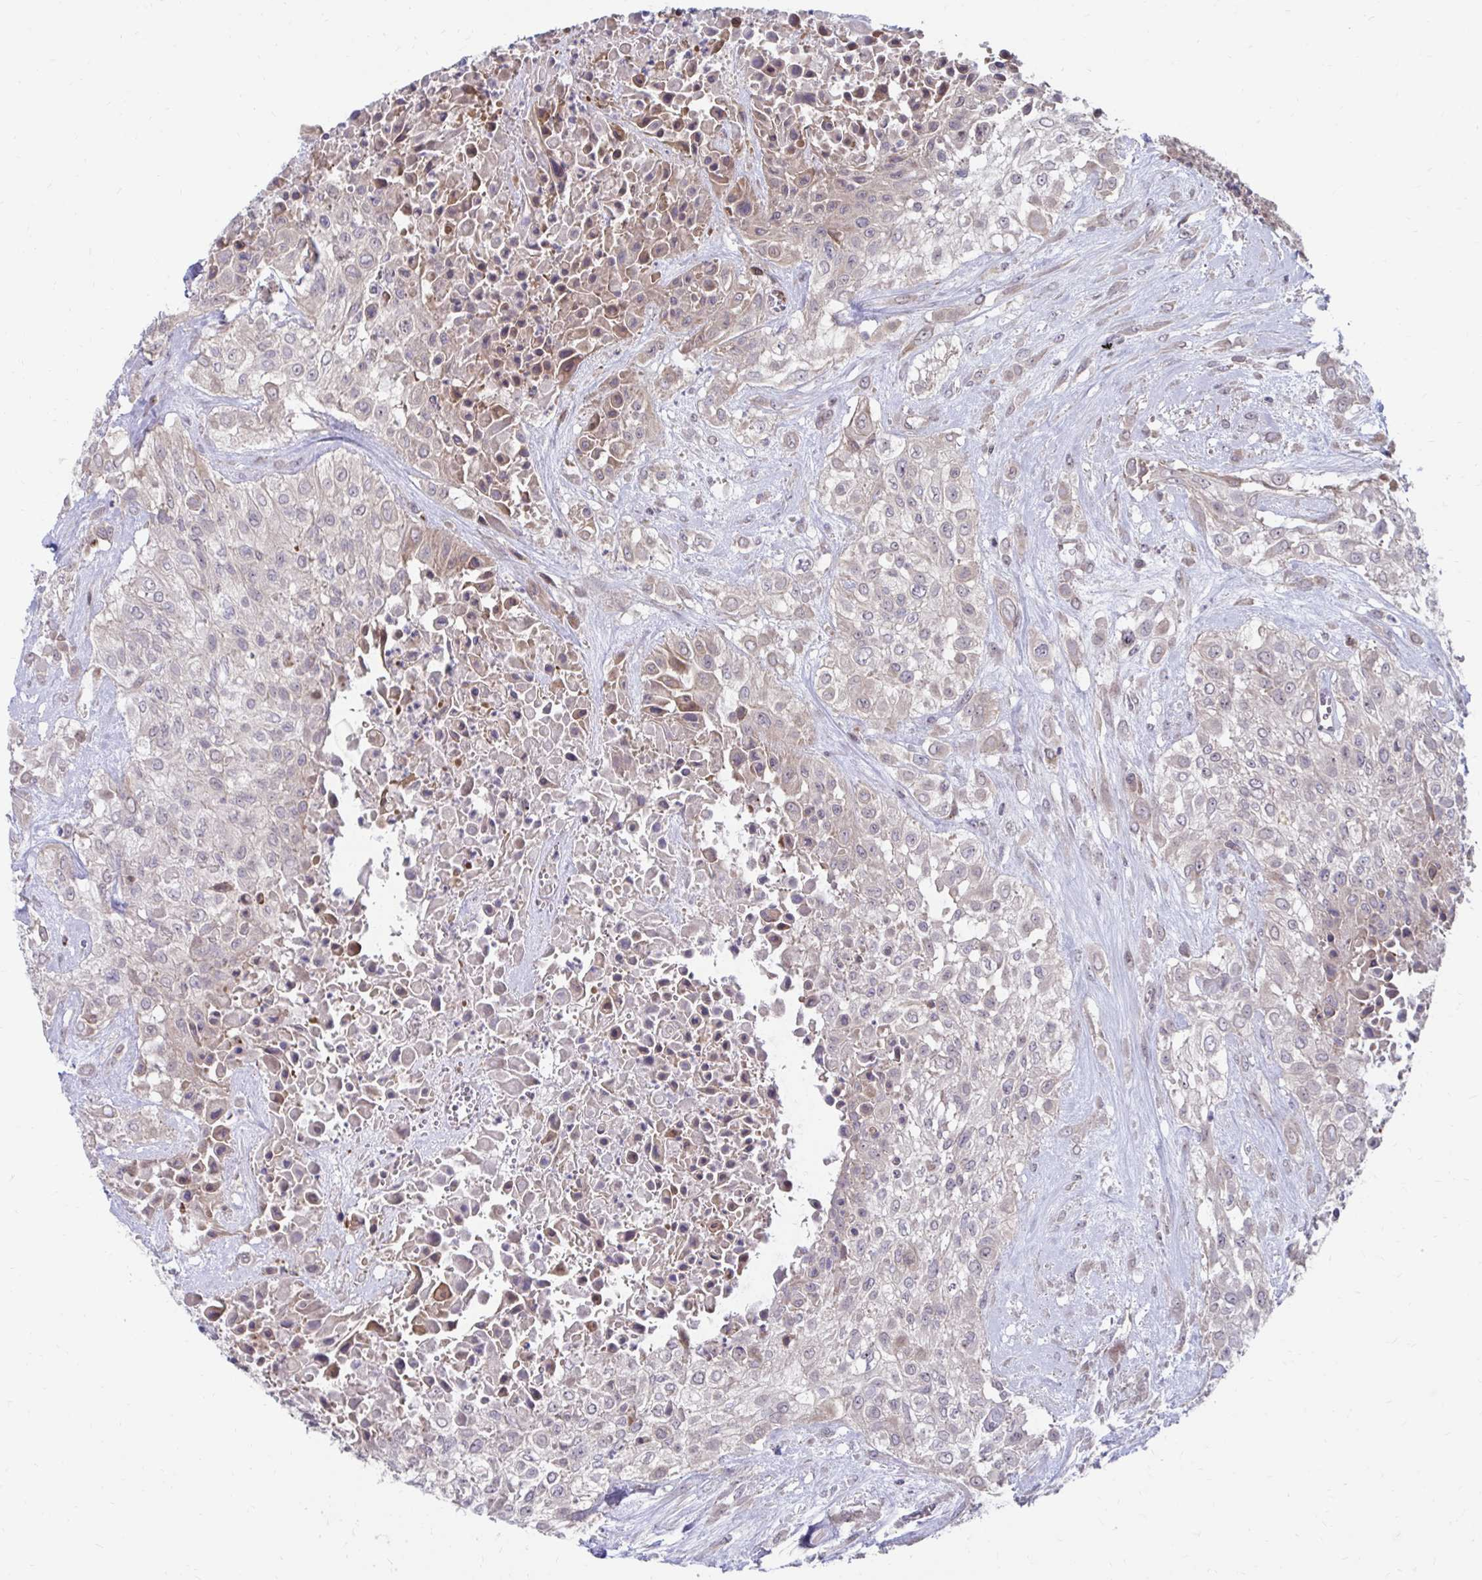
{"staining": {"intensity": "weak", "quantity": "25%-75%", "location": "cytoplasmic/membranous"}, "tissue": "urothelial cancer", "cell_type": "Tumor cells", "image_type": "cancer", "snomed": [{"axis": "morphology", "description": "Urothelial carcinoma, High grade"}, {"axis": "topography", "description": "Urinary bladder"}], "caption": "Immunohistochemistry (IHC) histopathology image of urothelial carcinoma (high-grade) stained for a protein (brown), which shows low levels of weak cytoplasmic/membranous positivity in approximately 25%-75% of tumor cells.", "gene": "ITPR2", "patient": {"sex": "male", "age": 57}}